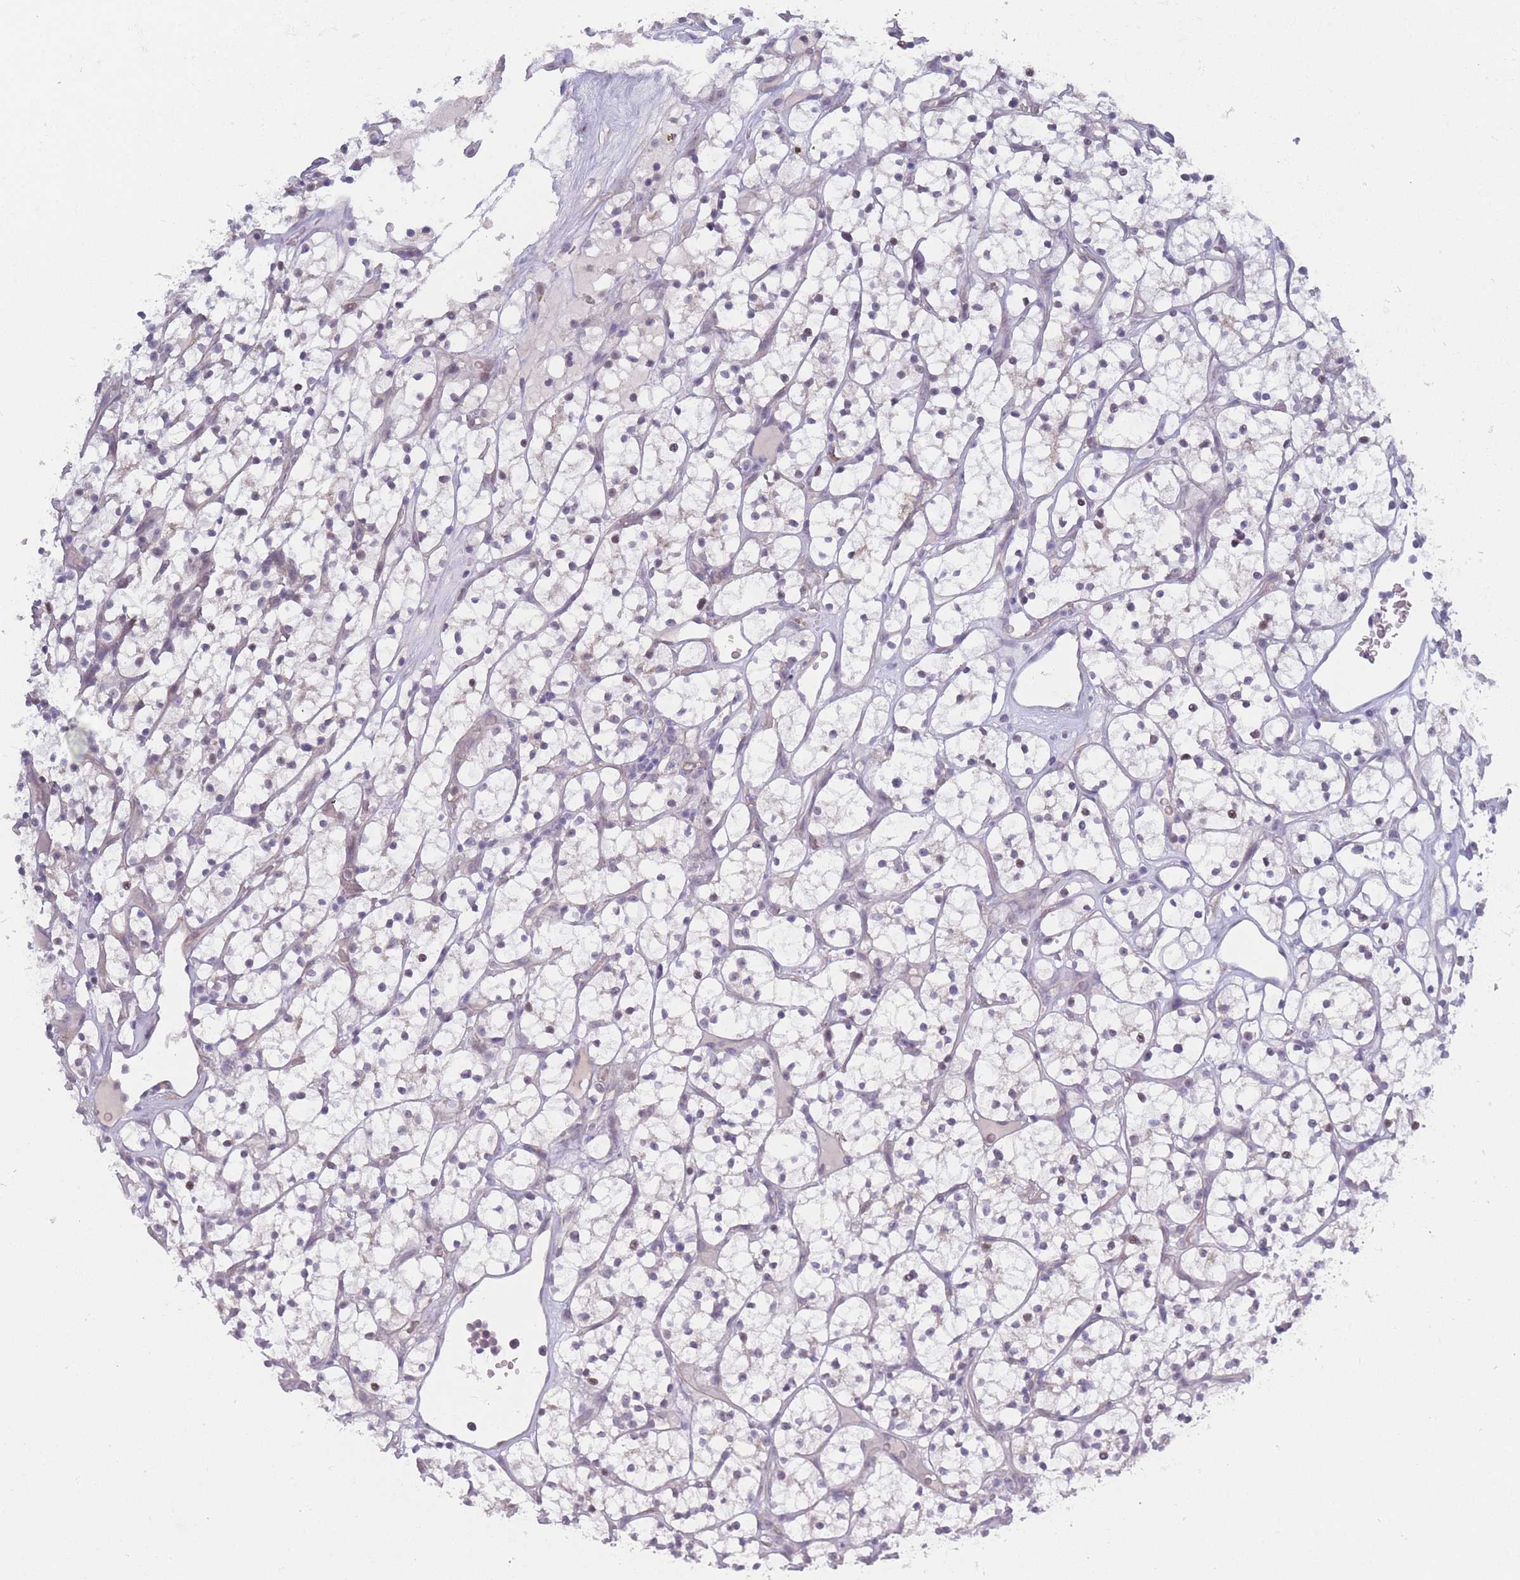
{"staining": {"intensity": "negative", "quantity": "none", "location": "none"}, "tissue": "renal cancer", "cell_type": "Tumor cells", "image_type": "cancer", "snomed": [{"axis": "morphology", "description": "Adenocarcinoma, NOS"}, {"axis": "topography", "description": "Kidney"}], "caption": "Tumor cells show no significant positivity in renal cancer.", "gene": "FAM227B", "patient": {"sex": "female", "age": 64}}